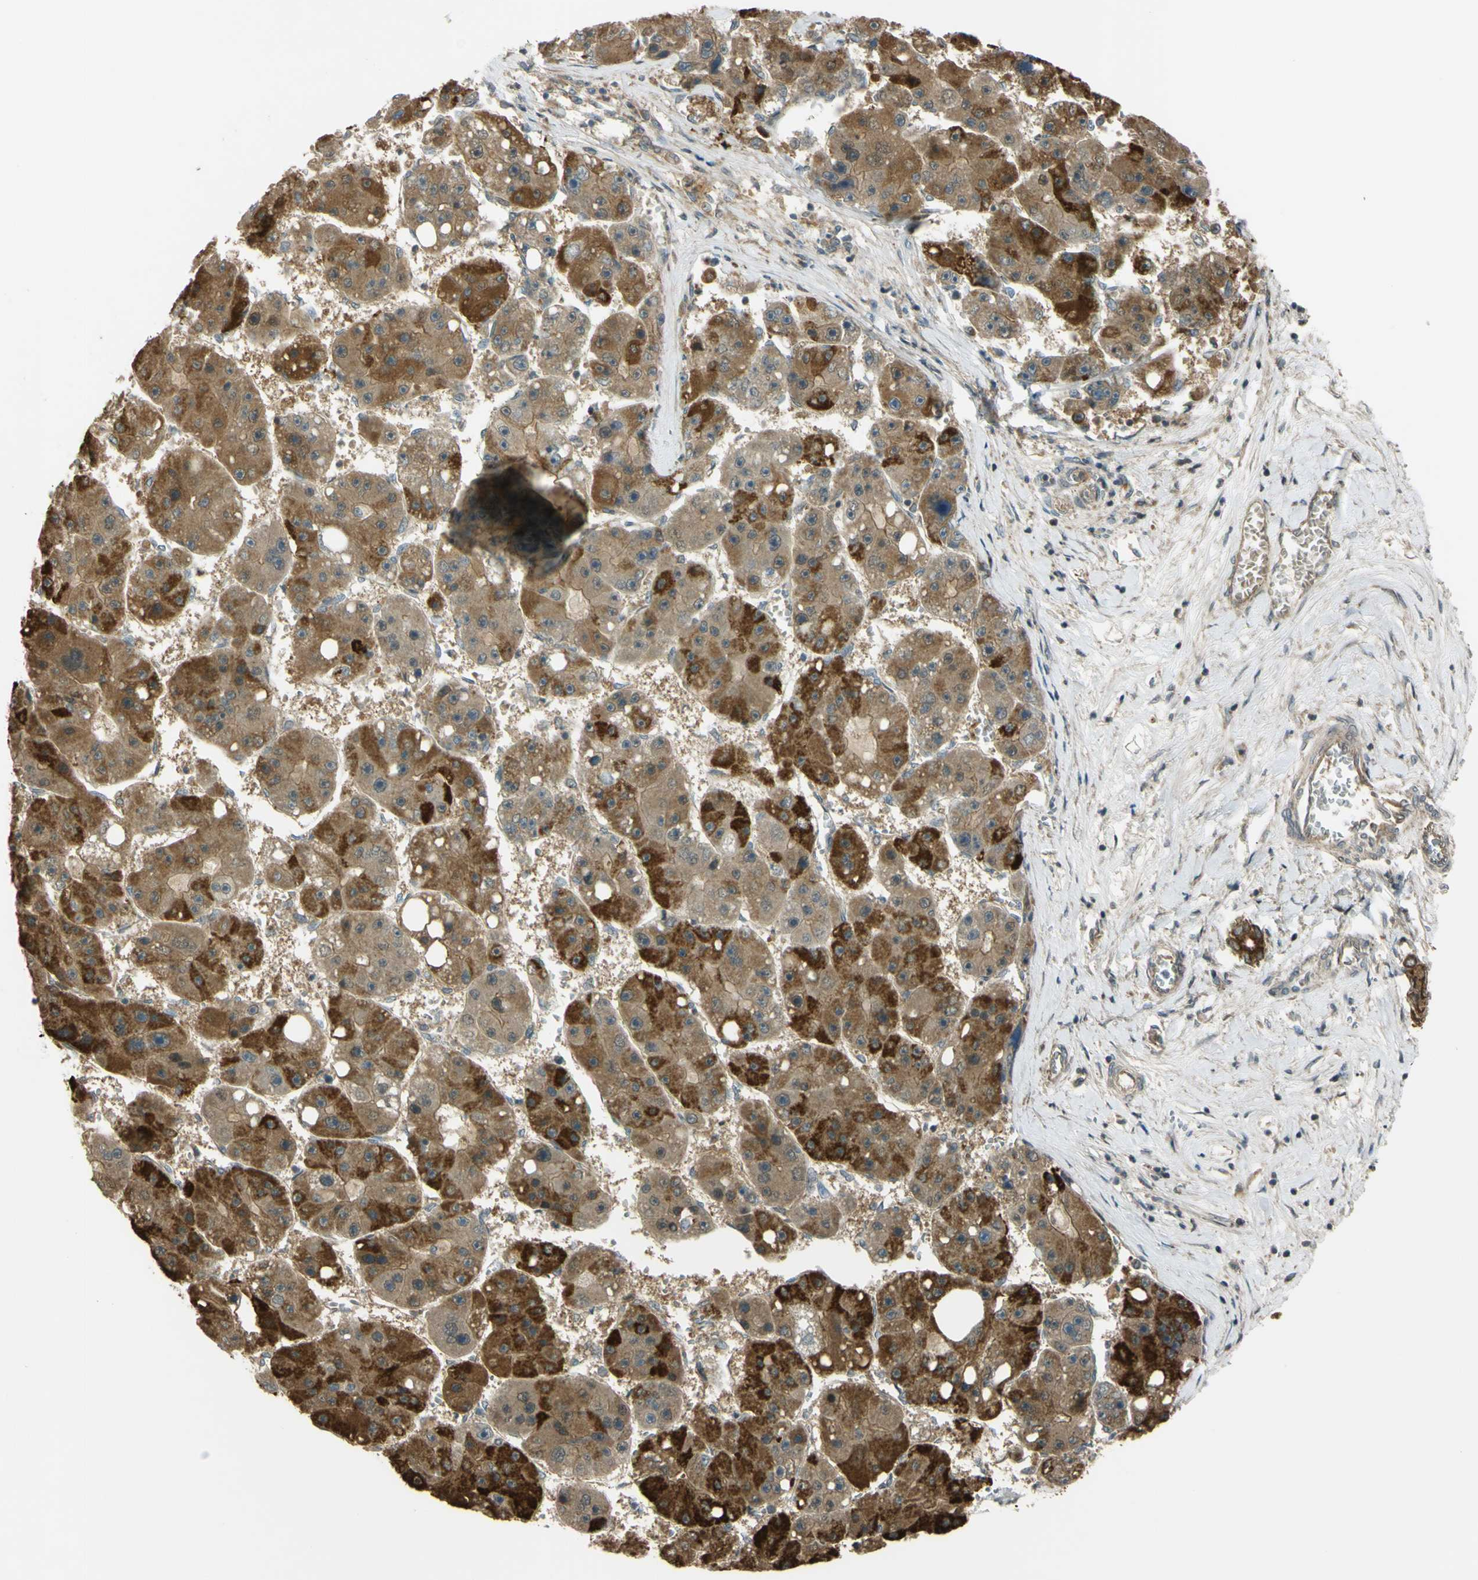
{"staining": {"intensity": "strong", "quantity": "<25%", "location": "cytoplasmic/membranous"}, "tissue": "liver cancer", "cell_type": "Tumor cells", "image_type": "cancer", "snomed": [{"axis": "morphology", "description": "Carcinoma, Hepatocellular, NOS"}, {"axis": "topography", "description": "Liver"}], "caption": "Strong cytoplasmic/membranous positivity is identified in approximately <25% of tumor cells in liver hepatocellular carcinoma.", "gene": "FLII", "patient": {"sex": "female", "age": 61}}